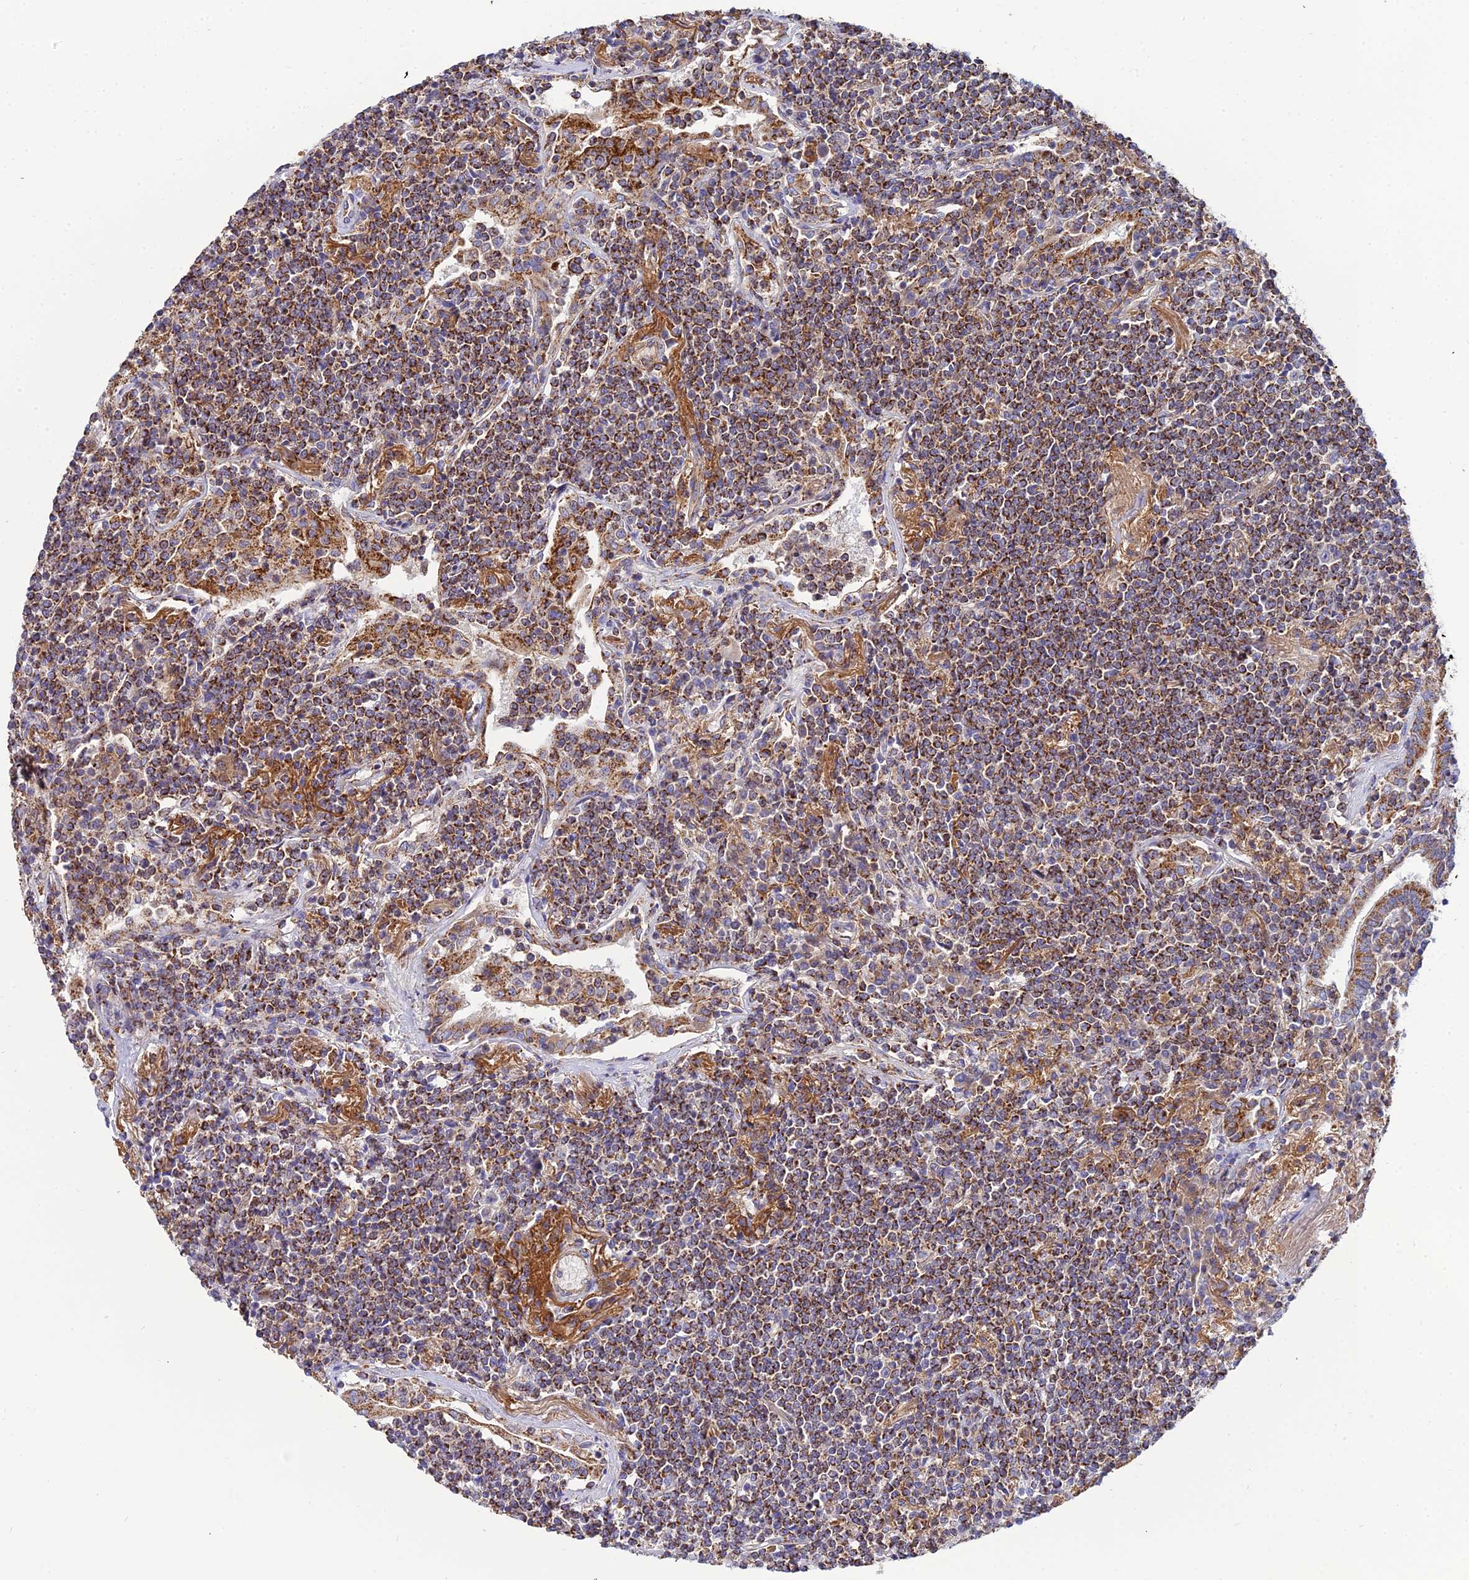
{"staining": {"intensity": "strong", "quantity": ">75%", "location": "cytoplasmic/membranous"}, "tissue": "lymphoma", "cell_type": "Tumor cells", "image_type": "cancer", "snomed": [{"axis": "morphology", "description": "Malignant lymphoma, non-Hodgkin's type, Low grade"}, {"axis": "topography", "description": "Lung"}], "caption": "Immunohistochemistry (IHC) (DAB) staining of human lymphoma demonstrates strong cytoplasmic/membranous protein expression in about >75% of tumor cells.", "gene": "NIPSNAP3A", "patient": {"sex": "female", "age": 71}}